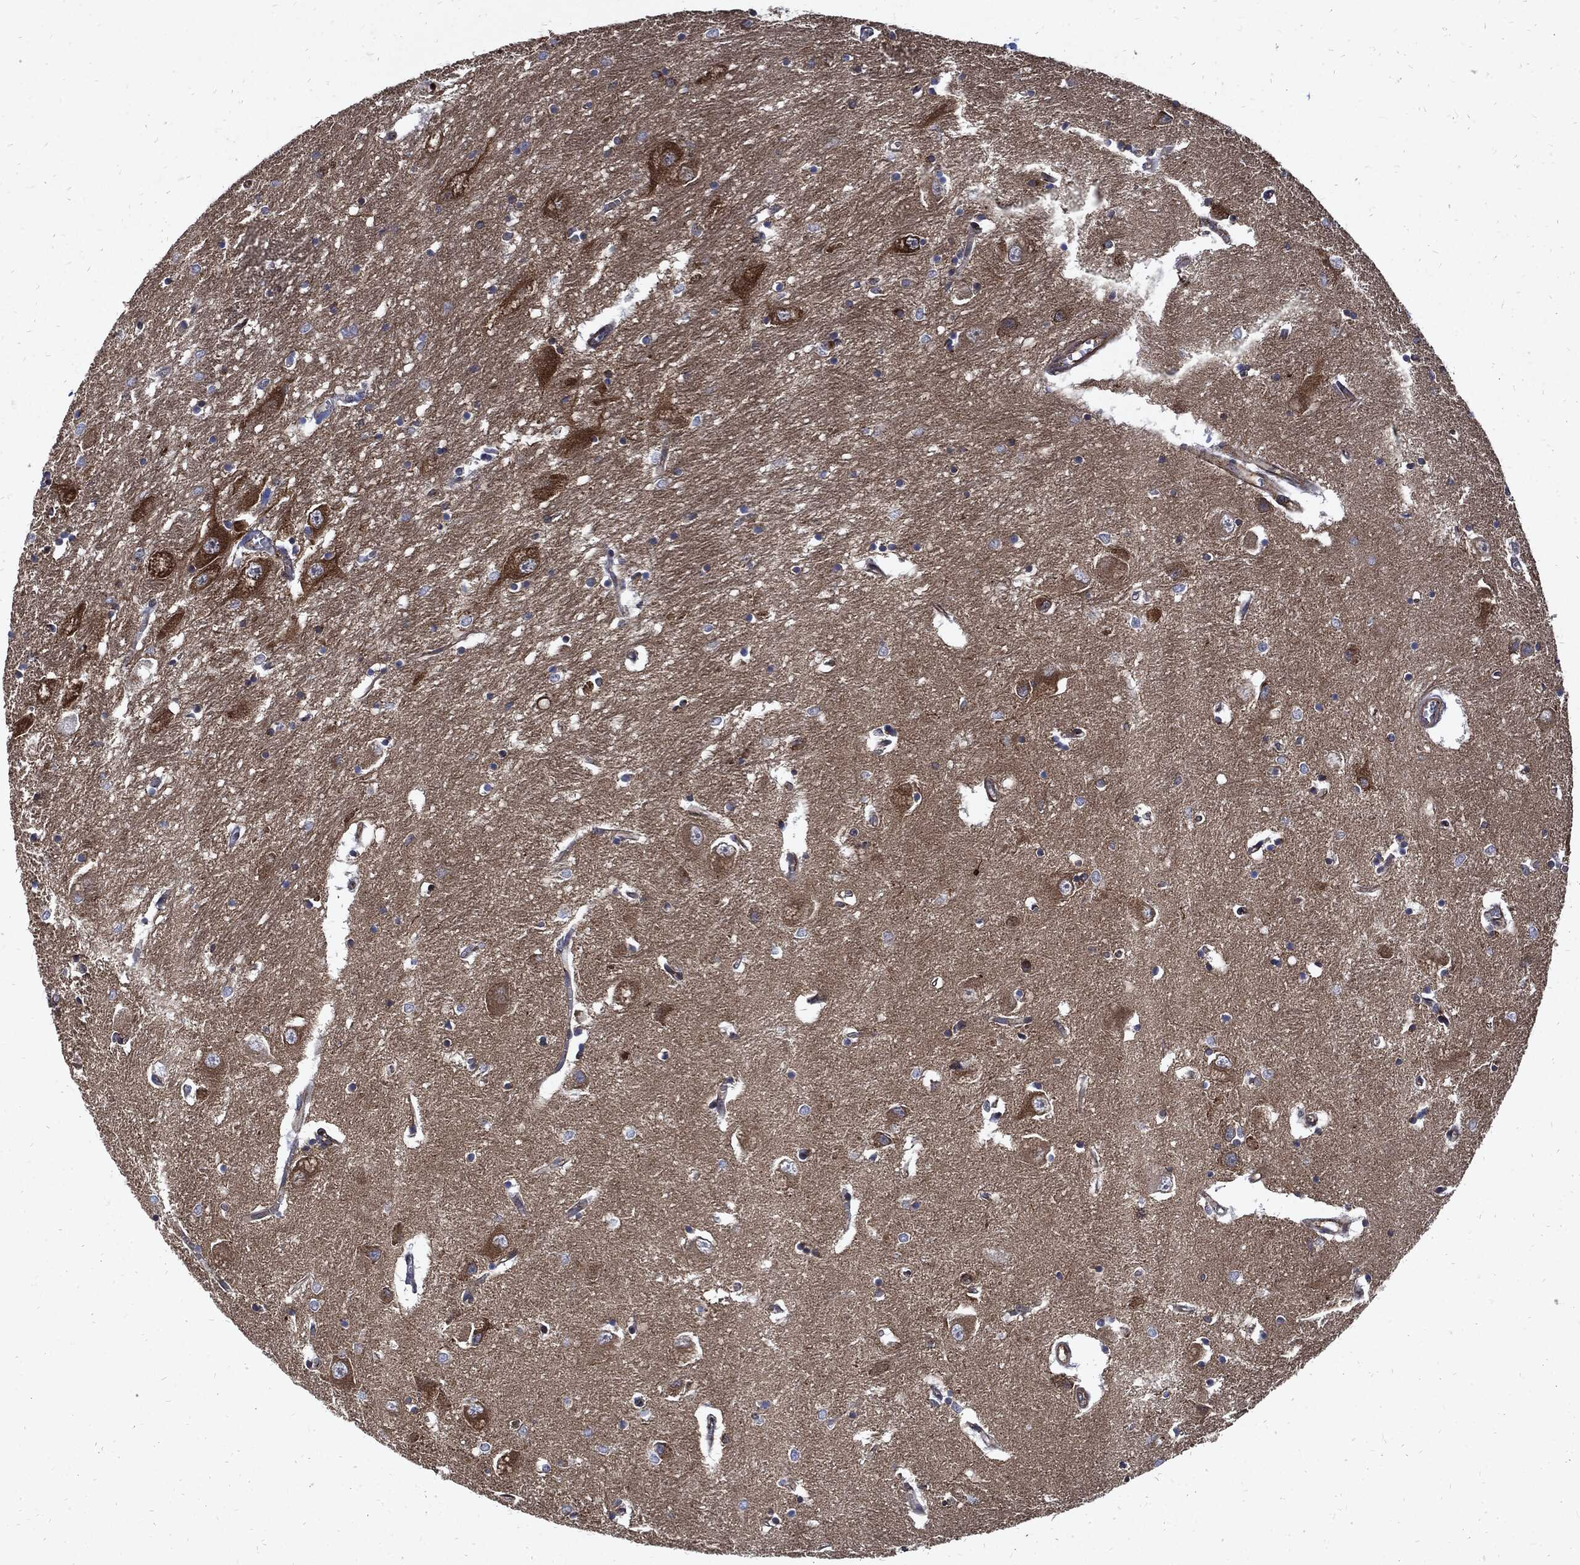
{"staining": {"intensity": "moderate", "quantity": "<25%", "location": "cytoplasmic/membranous"}, "tissue": "caudate", "cell_type": "Glial cells", "image_type": "normal", "snomed": [{"axis": "morphology", "description": "Normal tissue, NOS"}, {"axis": "topography", "description": "Lateral ventricle wall"}], "caption": "Immunohistochemistry histopathology image of normal caudate stained for a protein (brown), which displays low levels of moderate cytoplasmic/membranous expression in about <25% of glial cells.", "gene": "DCTN1", "patient": {"sex": "male", "age": 54}}